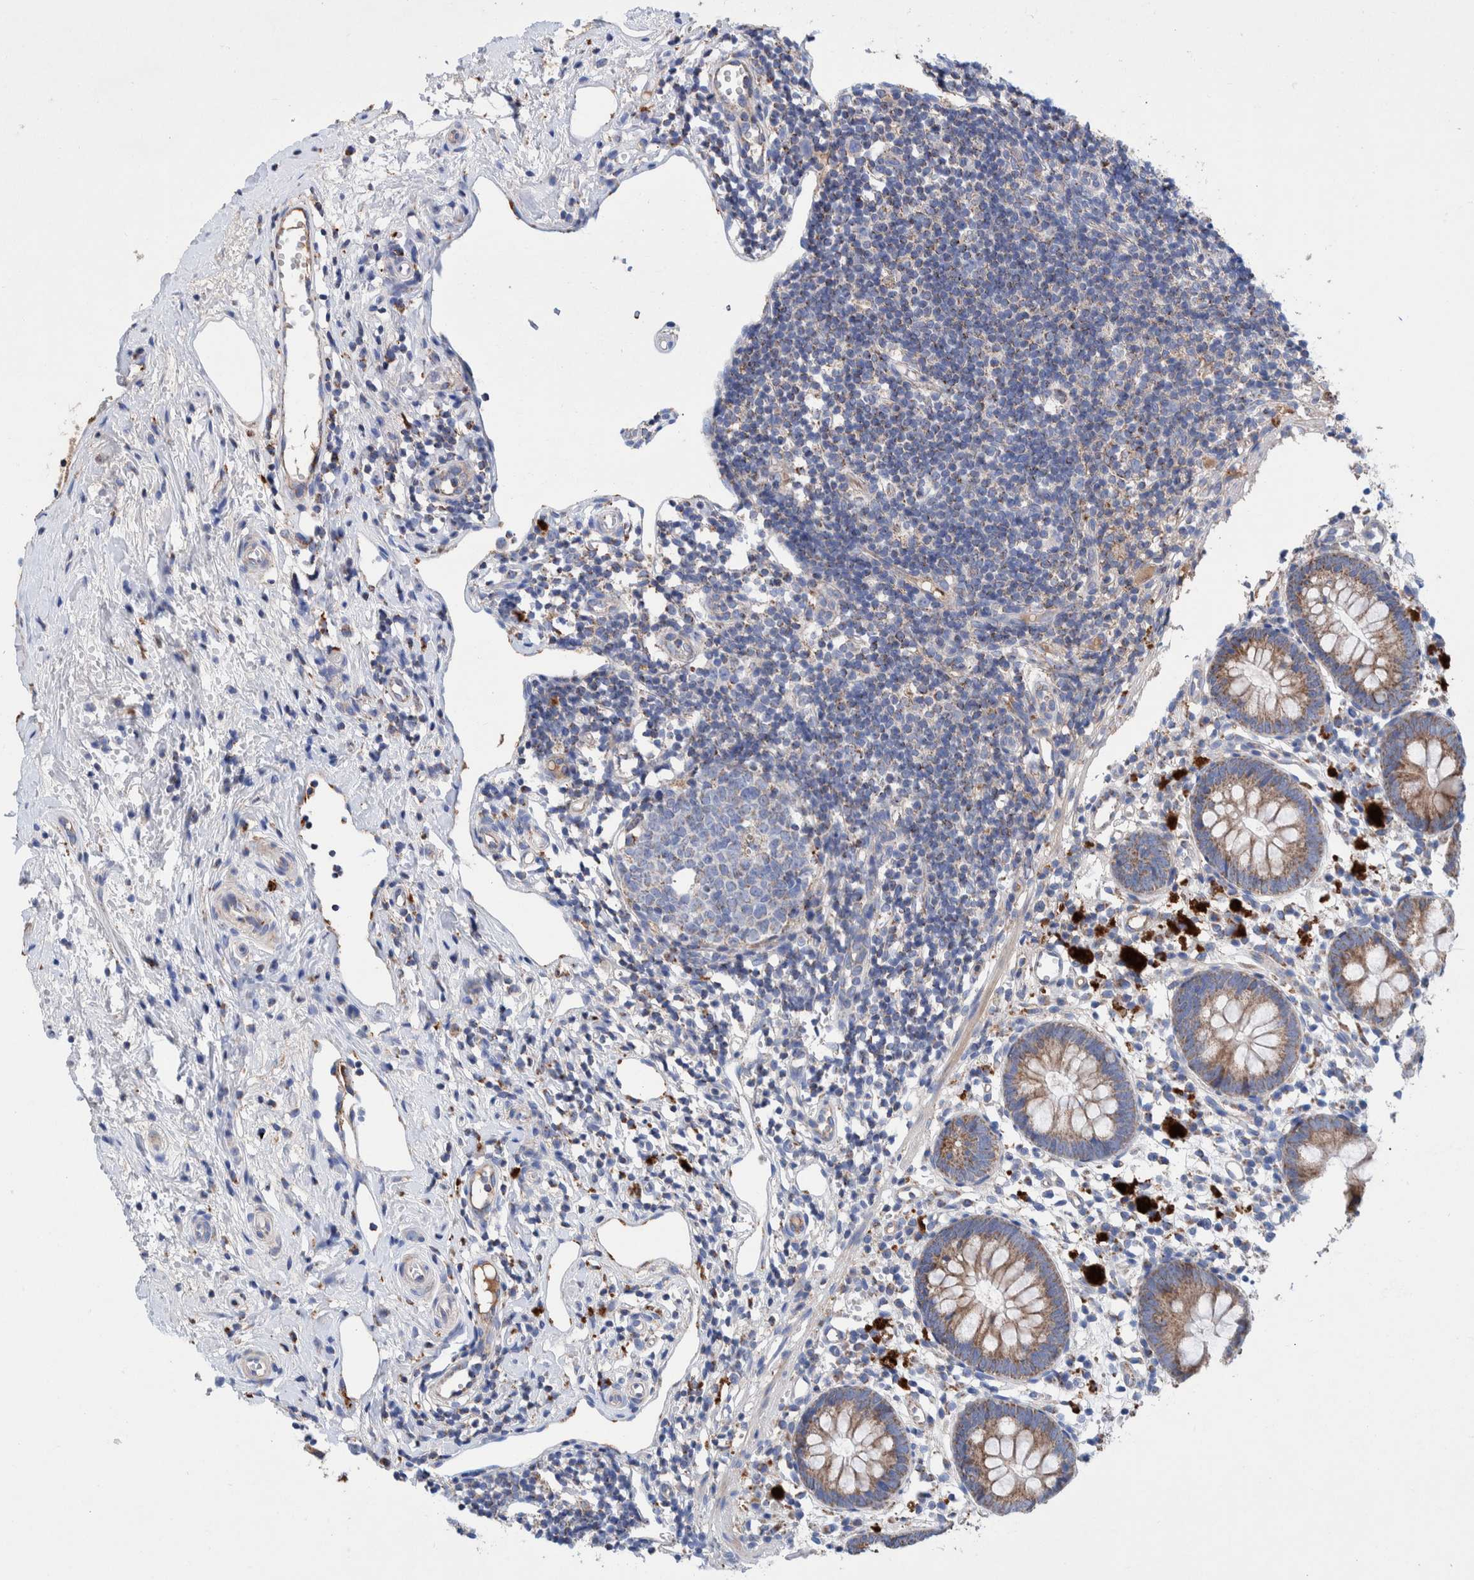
{"staining": {"intensity": "moderate", "quantity": ">75%", "location": "cytoplasmic/membranous"}, "tissue": "appendix", "cell_type": "Glandular cells", "image_type": "normal", "snomed": [{"axis": "morphology", "description": "Normal tissue, NOS"}, {"axis": "topography", "description": "Appendix"}], "caption": "Immunohistochemistry (IHC) (DAB (3,3'-diaminobenzidine)) staining of benign human appendix demonstrates moderate cytoplasmic/membranous protein expression in about >75% of glandular cells.", "gene": "DECR1", "patient": {"sex": "female", "age": 20}}